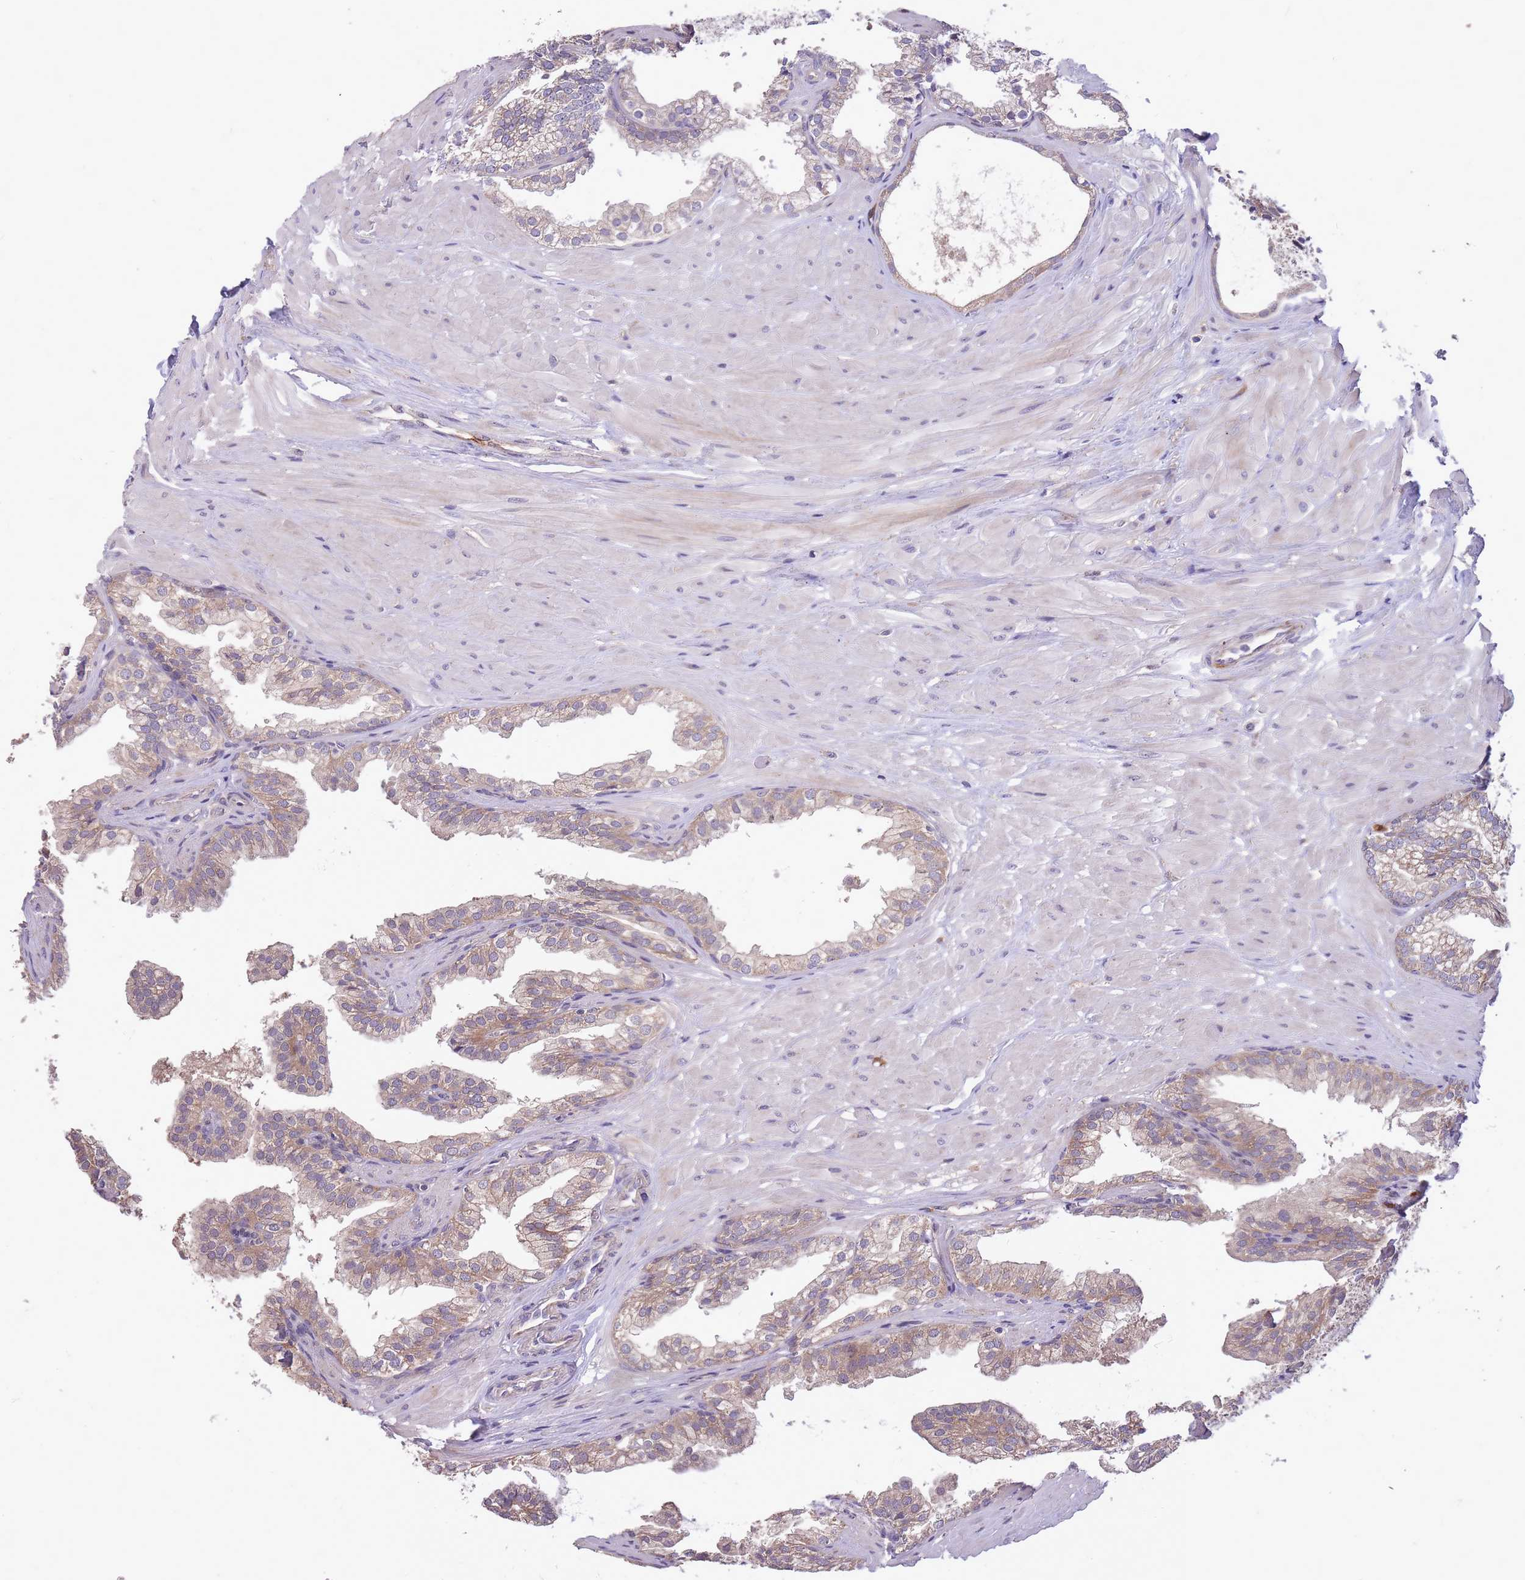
{"staining": {"intensity": "weak", "quantity": "25%-75%", "location": "cytoplasmic/membranous"}, "tissue": "prostate", "cell_type": "Glandular cells", "image_type": "normal", "snomed": [{"axis": "morphology", "description": "Normal tissue, NOS"}, {"axis": "topography", "description": "Prostate"}, {"axis": "topography", "description": "Peripheral nerve tissue"}], "caption": "Glandular cells show weak cytoplasmic/membranous expression in about 25%-75% of cells in unremarkable prostate.", "gene": "IGF2BP2", "patient": {"sex": "male", "age": 55}}